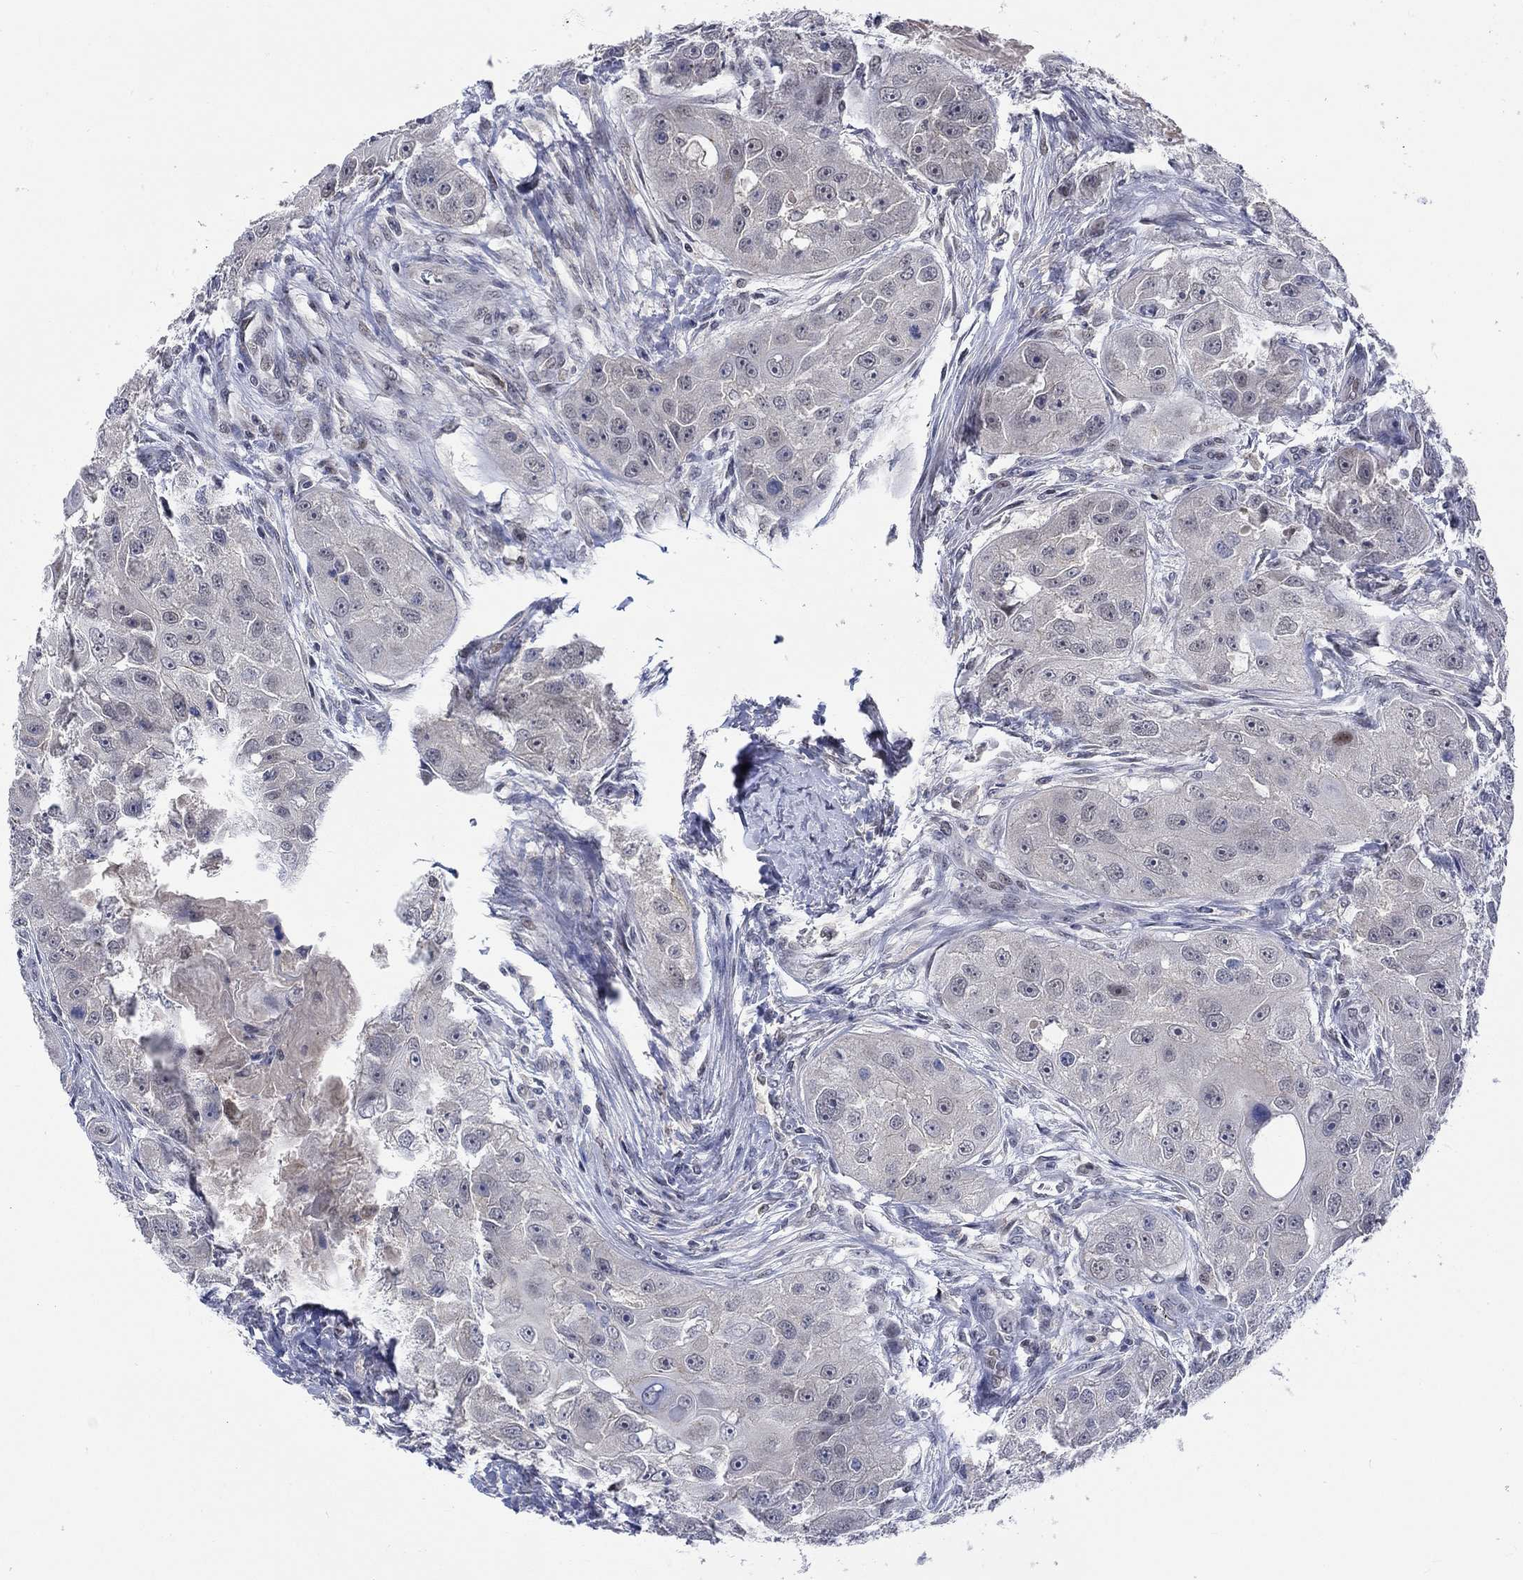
{"staining": {"intensity": "negative", "quantity": "none", "location": "none"}, "tissue": "head and neck cancer", "cell_type": "Tumor cells", "image_type": "cancer", "snomed": [{"axis": "morphology", "description": "Normal tissue, NOS"}, {"axis": "morphology", "description": "Squamous cell carcinoma, NOS"}, {"axis": "topography", "description": "Skeletal muscle"}, {"axis": "topography", "description": "Head-Neck"}], "caption": "Tumor cells are negative for protein expression in human squamous cell carcinoma (head and neck).", "gene": "WASF1", "patient": {"sex": "male", "age": 51}}